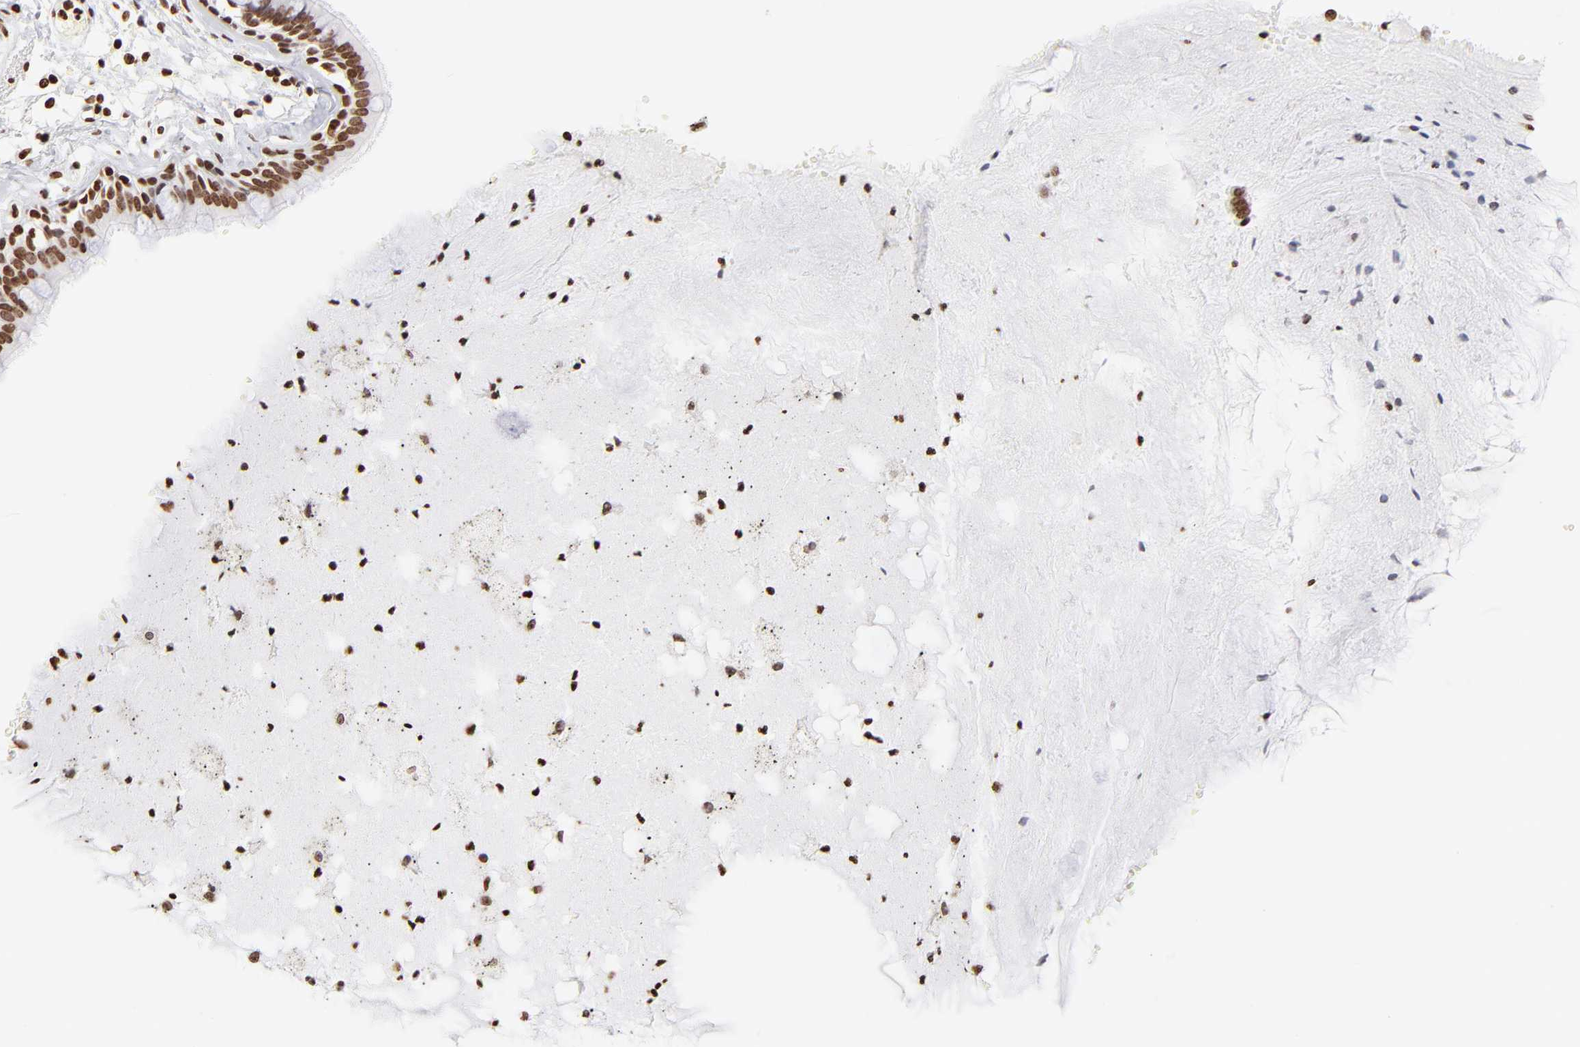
{"staining": {"intensity": "moderate", "quantity": ">75%", "location": "nuclear"}, "tissue": "bronchus", "cell_type": "Respiratory epithelial cells", "image_type": "normal", "snomed": [{"axis": "morphology", "description": "Normal tissue, NOS"}, {"axis": "topography", "description": "Bronchus"}, {"axis": "topography", "description": "Lung"}], "caption": "Benign bronchus demonstrates moderate nuclear positivity in about >75% of respiratory epithelial cells, visualized by immunohistochemistry.", "gene": "RTL4", "patient": {"sex": "female", "age": 56}}